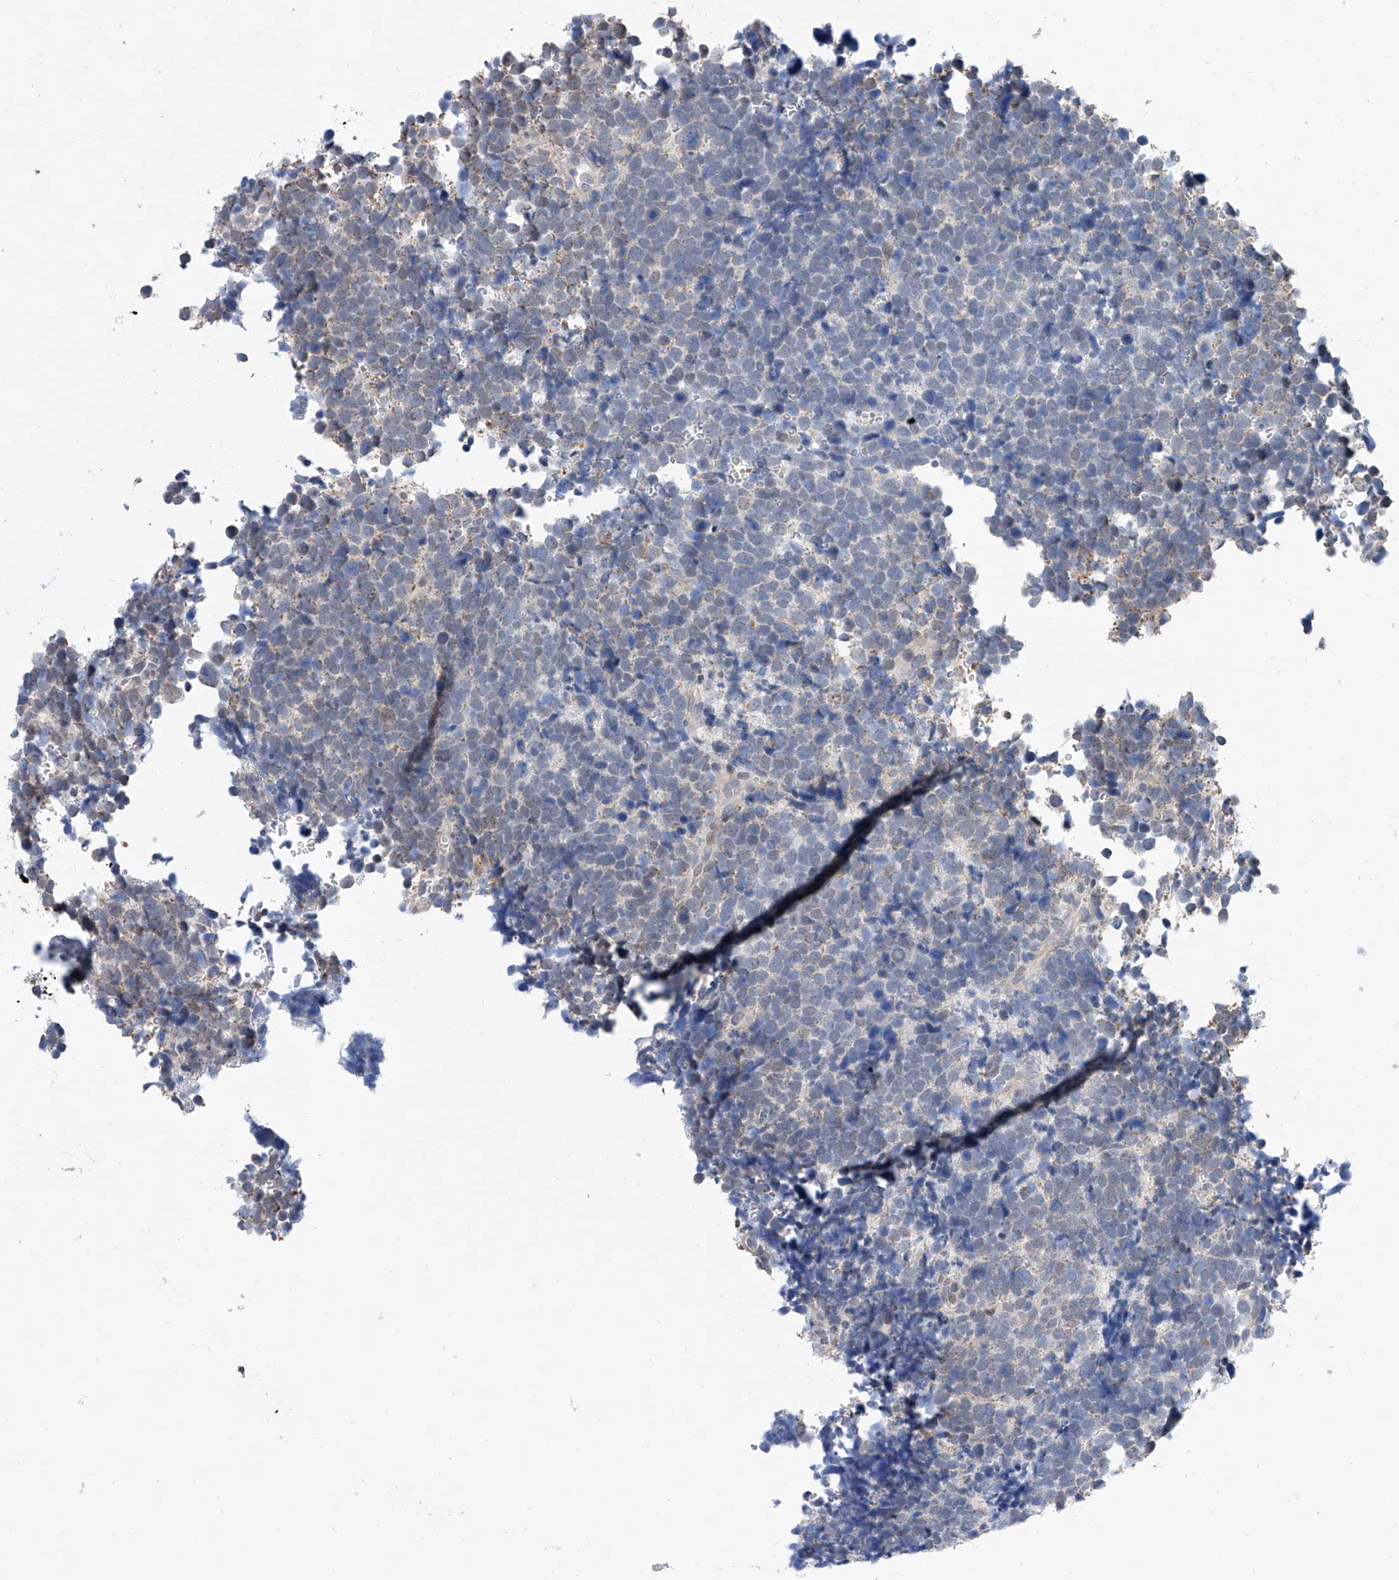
{"staining": {"intensity": "weak", "quantity": "25%-75%", "location": "cytoplasmic/membranous"}, "tissue": "urothelial cancer", "cell_type": "Tumor cells", "image_type": "cancer", "snomed": [{"axis": "morphology", "description": "Urothelial carcinoma, High grade"}, {"axis": "topography", "description": "Urinary bladder"}], "caption": "Immunohistochemical staining of urothelial cancer reveals low levels of weak cytoplasmic/membranous positivity in about 25%-75% of tumor cells.", "gene": "BPTF", "patient": {"sex": "female", "age": 82}}